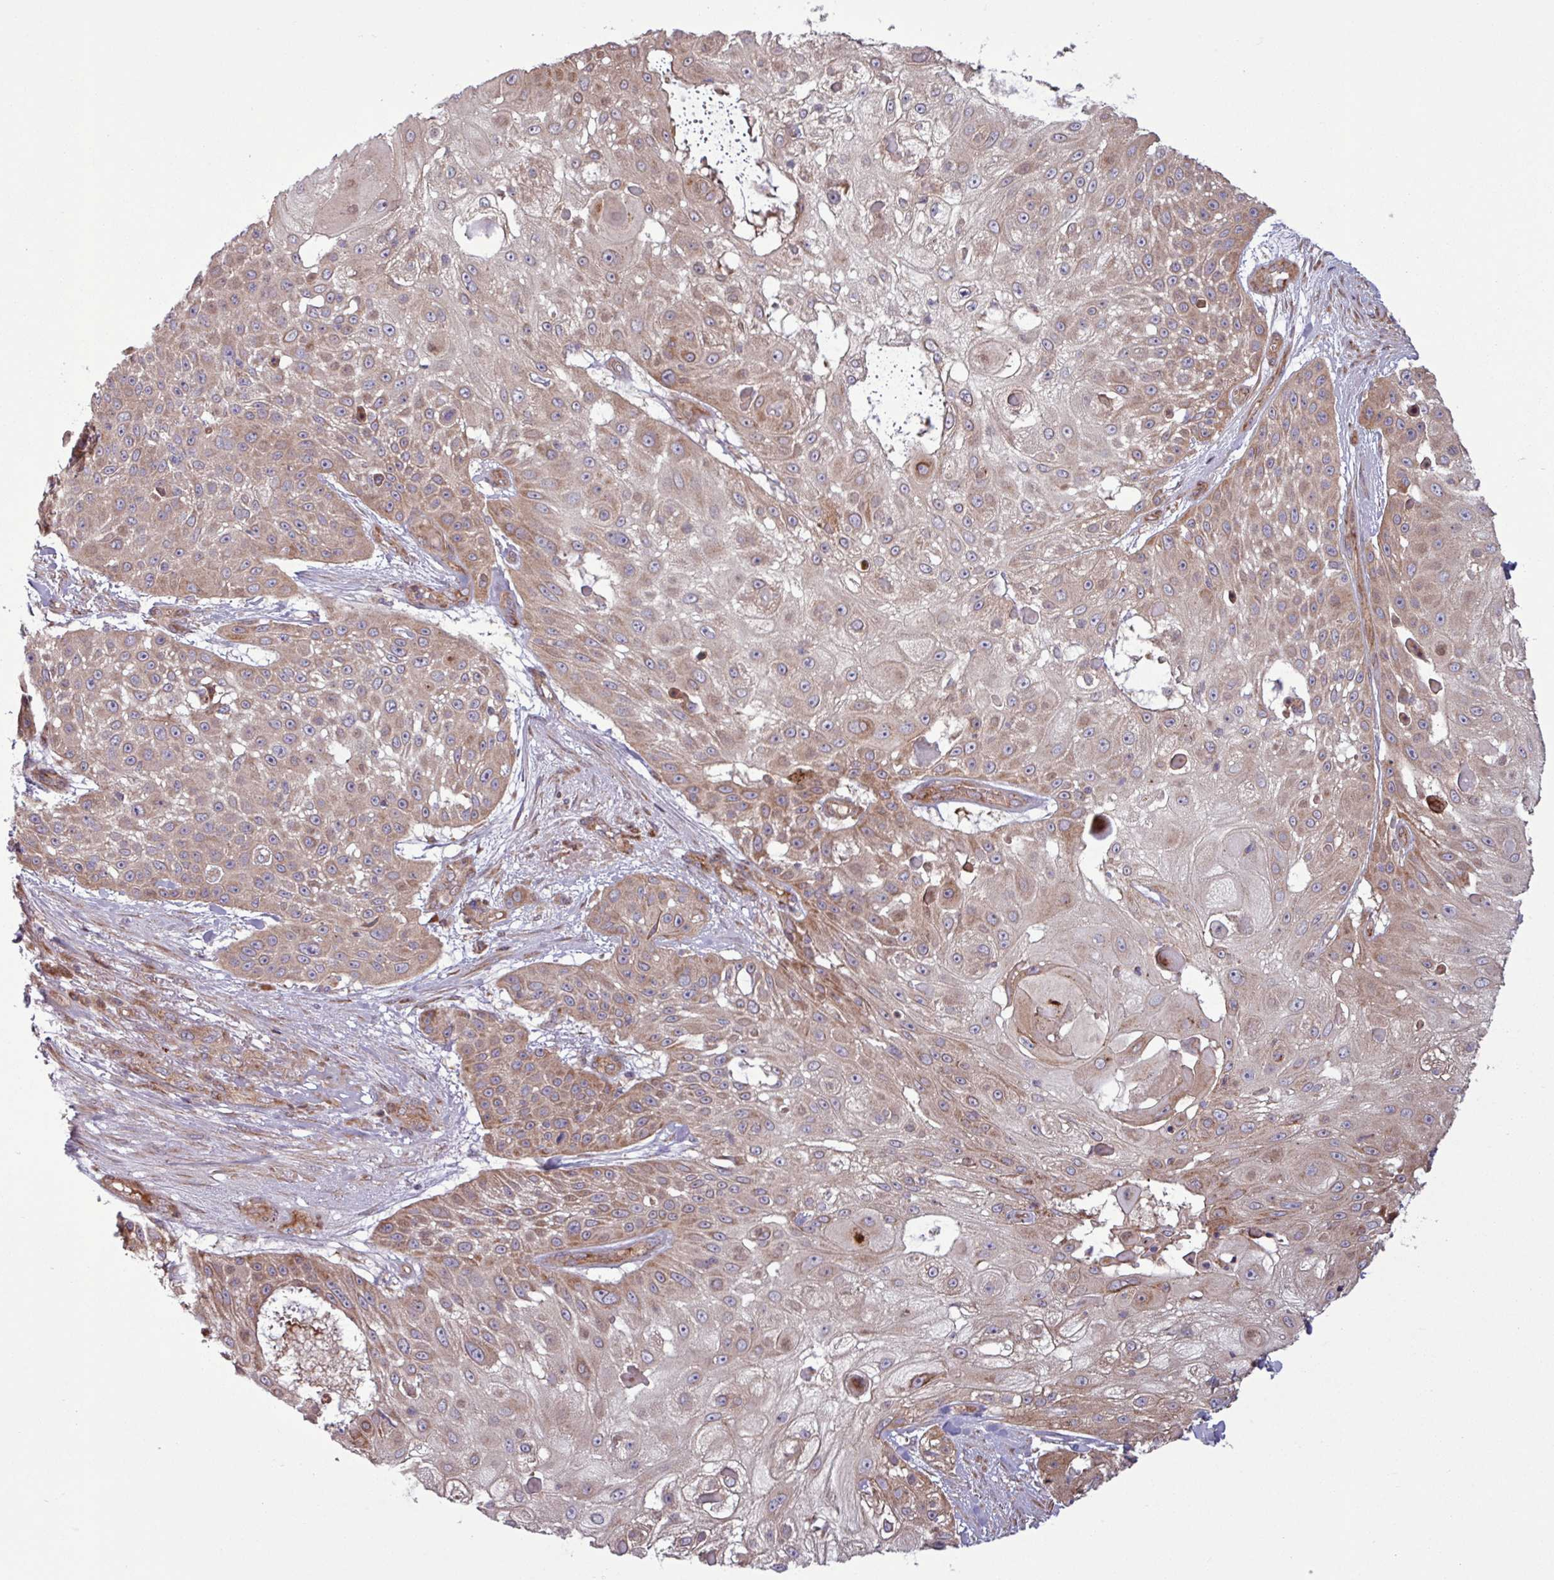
{"staining": {"intensity": "moderate", "quantity": ">75%", "location": "cytoplasmic/membranous"}, "tissue": "skin cancer", "cell_type": "Tumor cells", "image_type": "cancer", "snomed": [{"axis": "morphology", "description": "Squamous cell carcinoma, NOS"}, {"axis": "topography", "description": "Skin"}], "caption": "Protein expression analysis of human skin cancer reveals moderate cytoplasmic/membranous positivity in about >75% of tumor cells. (IHC, brightfield microscopy, high magnification).", "gene": "PDPR", "patient": {"sex": "female", "age": 86}}